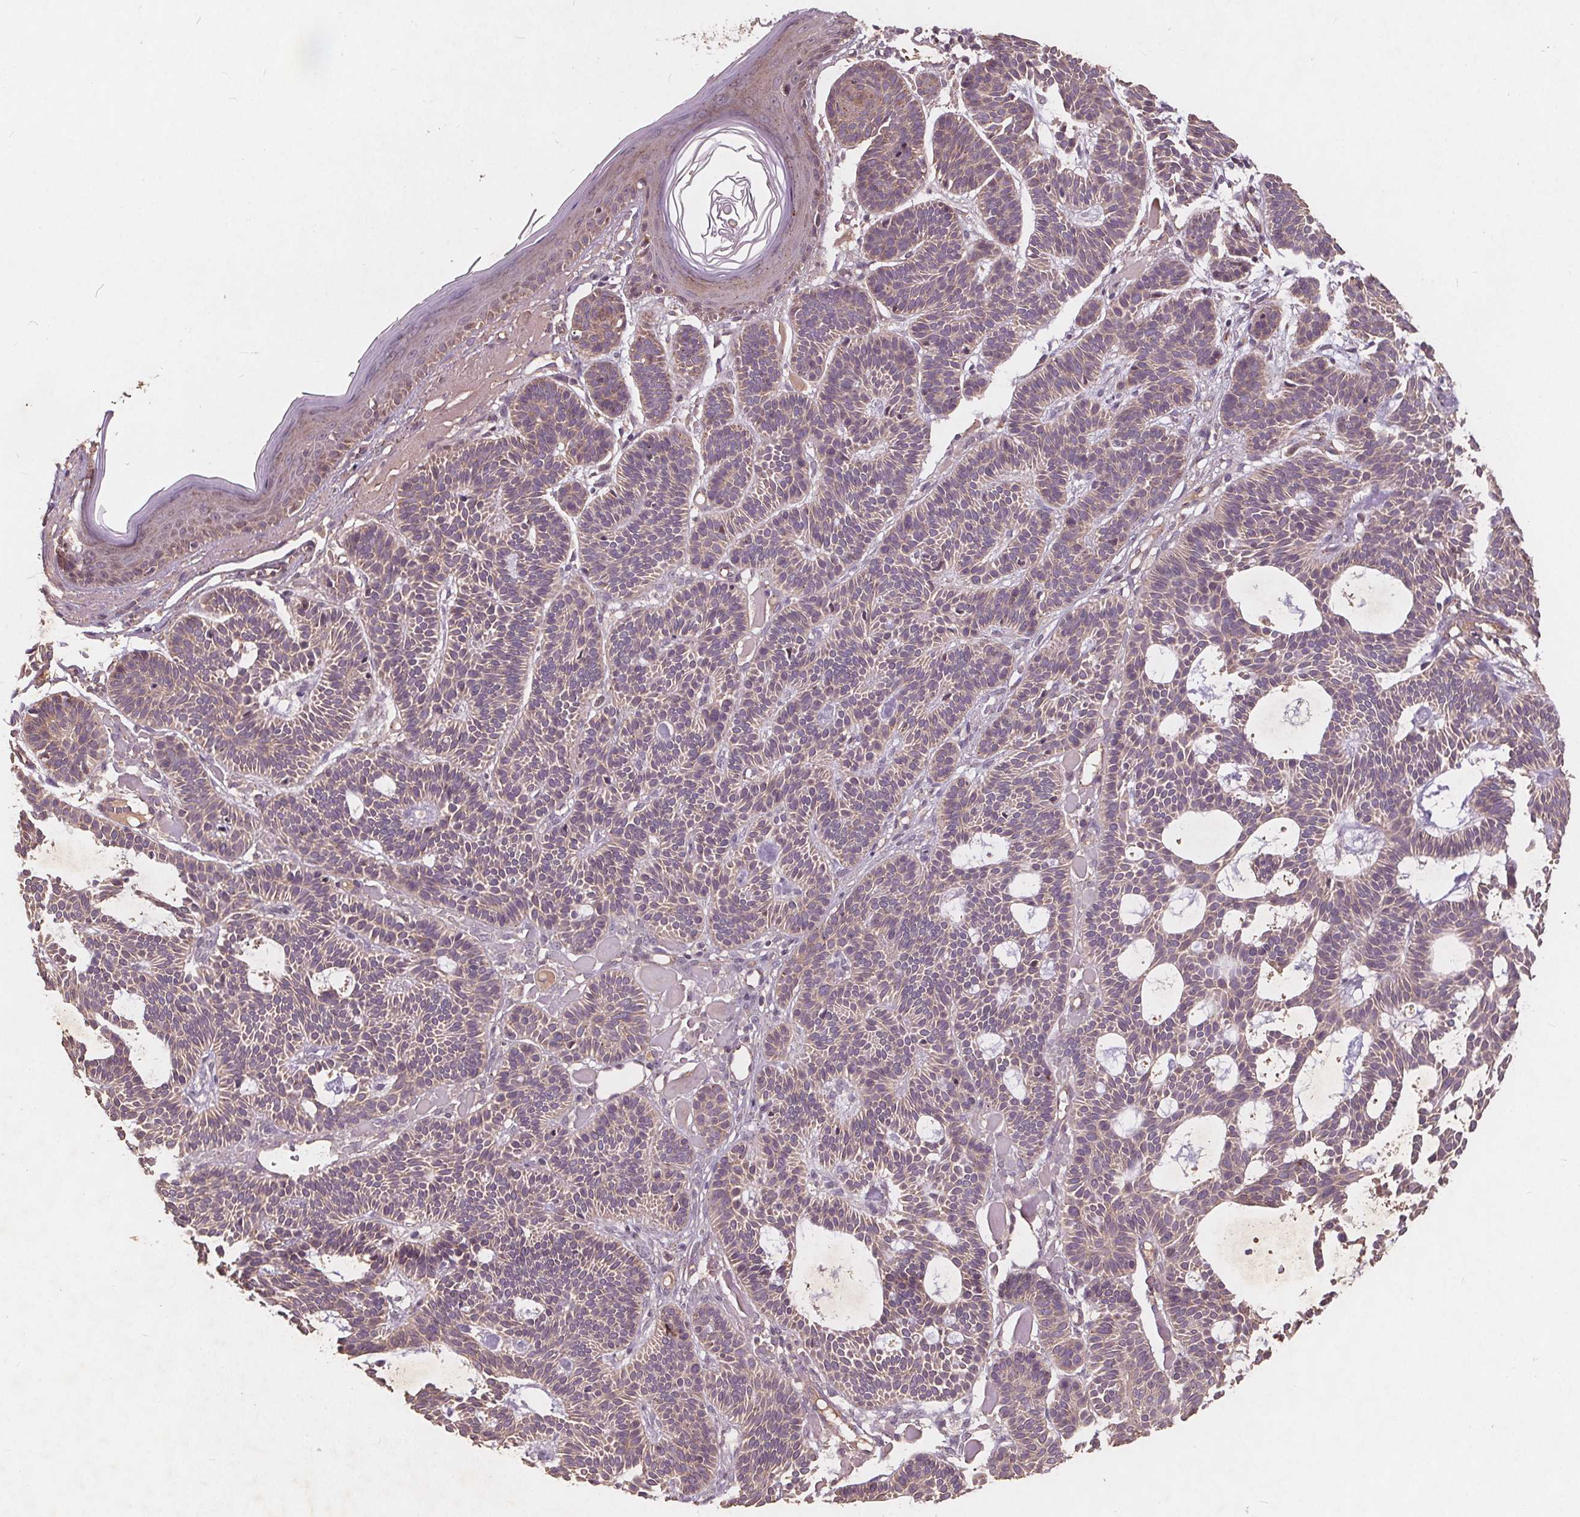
{"staining": {"intensity": "weak", "quantity": "<25%", "location": "cytoplasmic/membranous"}, "tissue": "skin cancer", "cell_type": "Tumor cells", "image_type": "cancer", "snomed": [{"axis": "morphology", "description": "Basal cell carcinoma"}, {"axis": "topography", "description": "Skin"}], "caption": "Human skin cancer (basal cell carcinoma) stained for a protein using immunohistochemistry (IHC) shows no positivity in tumor cells.", "gene": "CSNK1G2", "patient": {"sex": "male", "age": 85}}